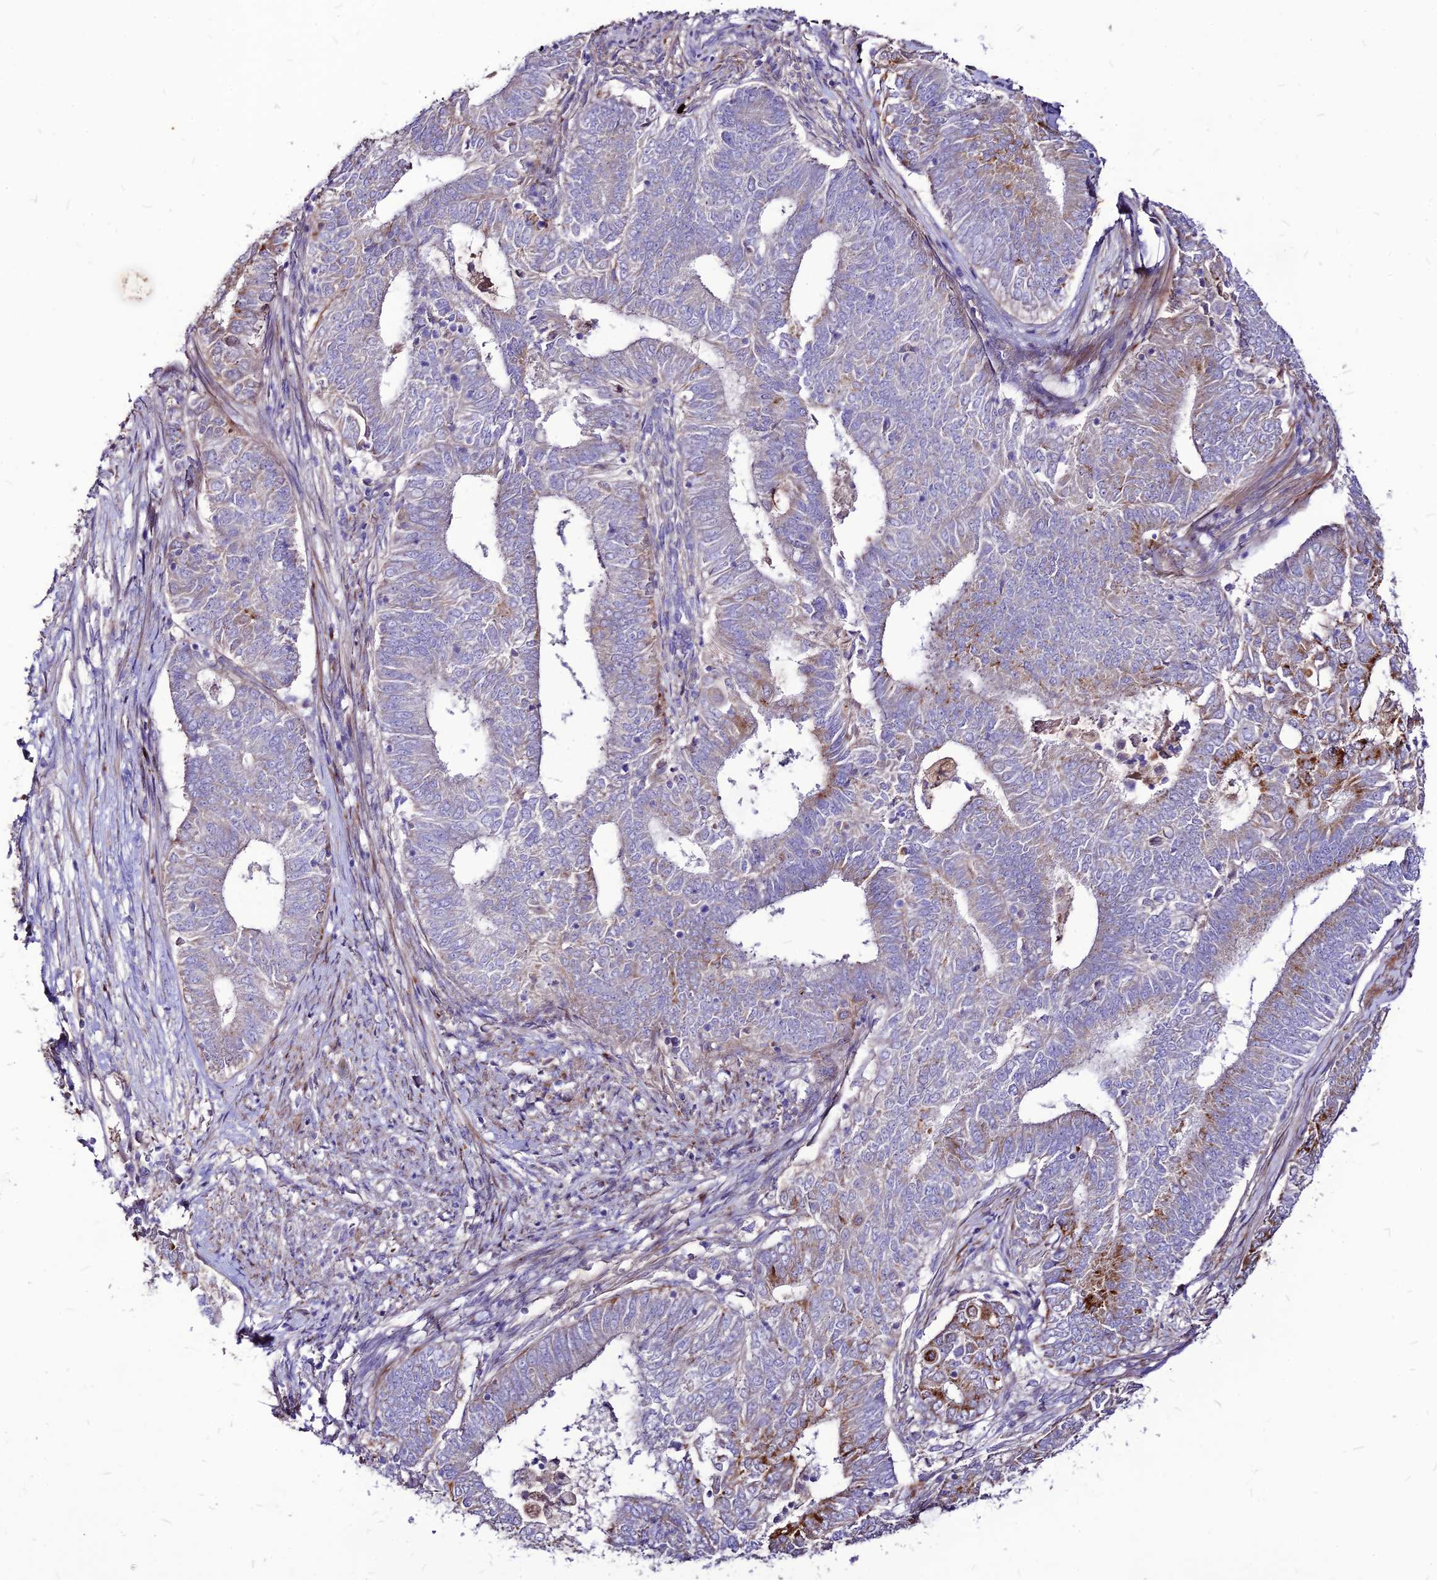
{"staining": {"intensity": "strong", "quantity": "<25%", "location": "cytoplasmic/membranous"}, "tissue": "endometrial cancer", "cell_type": "Tumor cells", "image_type": "cancer", "snomed": [{"axis": "morphology", "description": "Adenocarcinoma, NOS"}, {"axis": "topography", "description": "Endometrium"}], "caption": "Endometrial cancer stained with immunohistochemistry displays strong cytoplasmic/membranous expression in approximately <25% of tumor cells. (DAB (3,3'-diaminobenzidine) IHC with brightfield microscopy, high magnification).", "gene": "RIMOC1", "patient": {"sex": "female", "age": 62}}